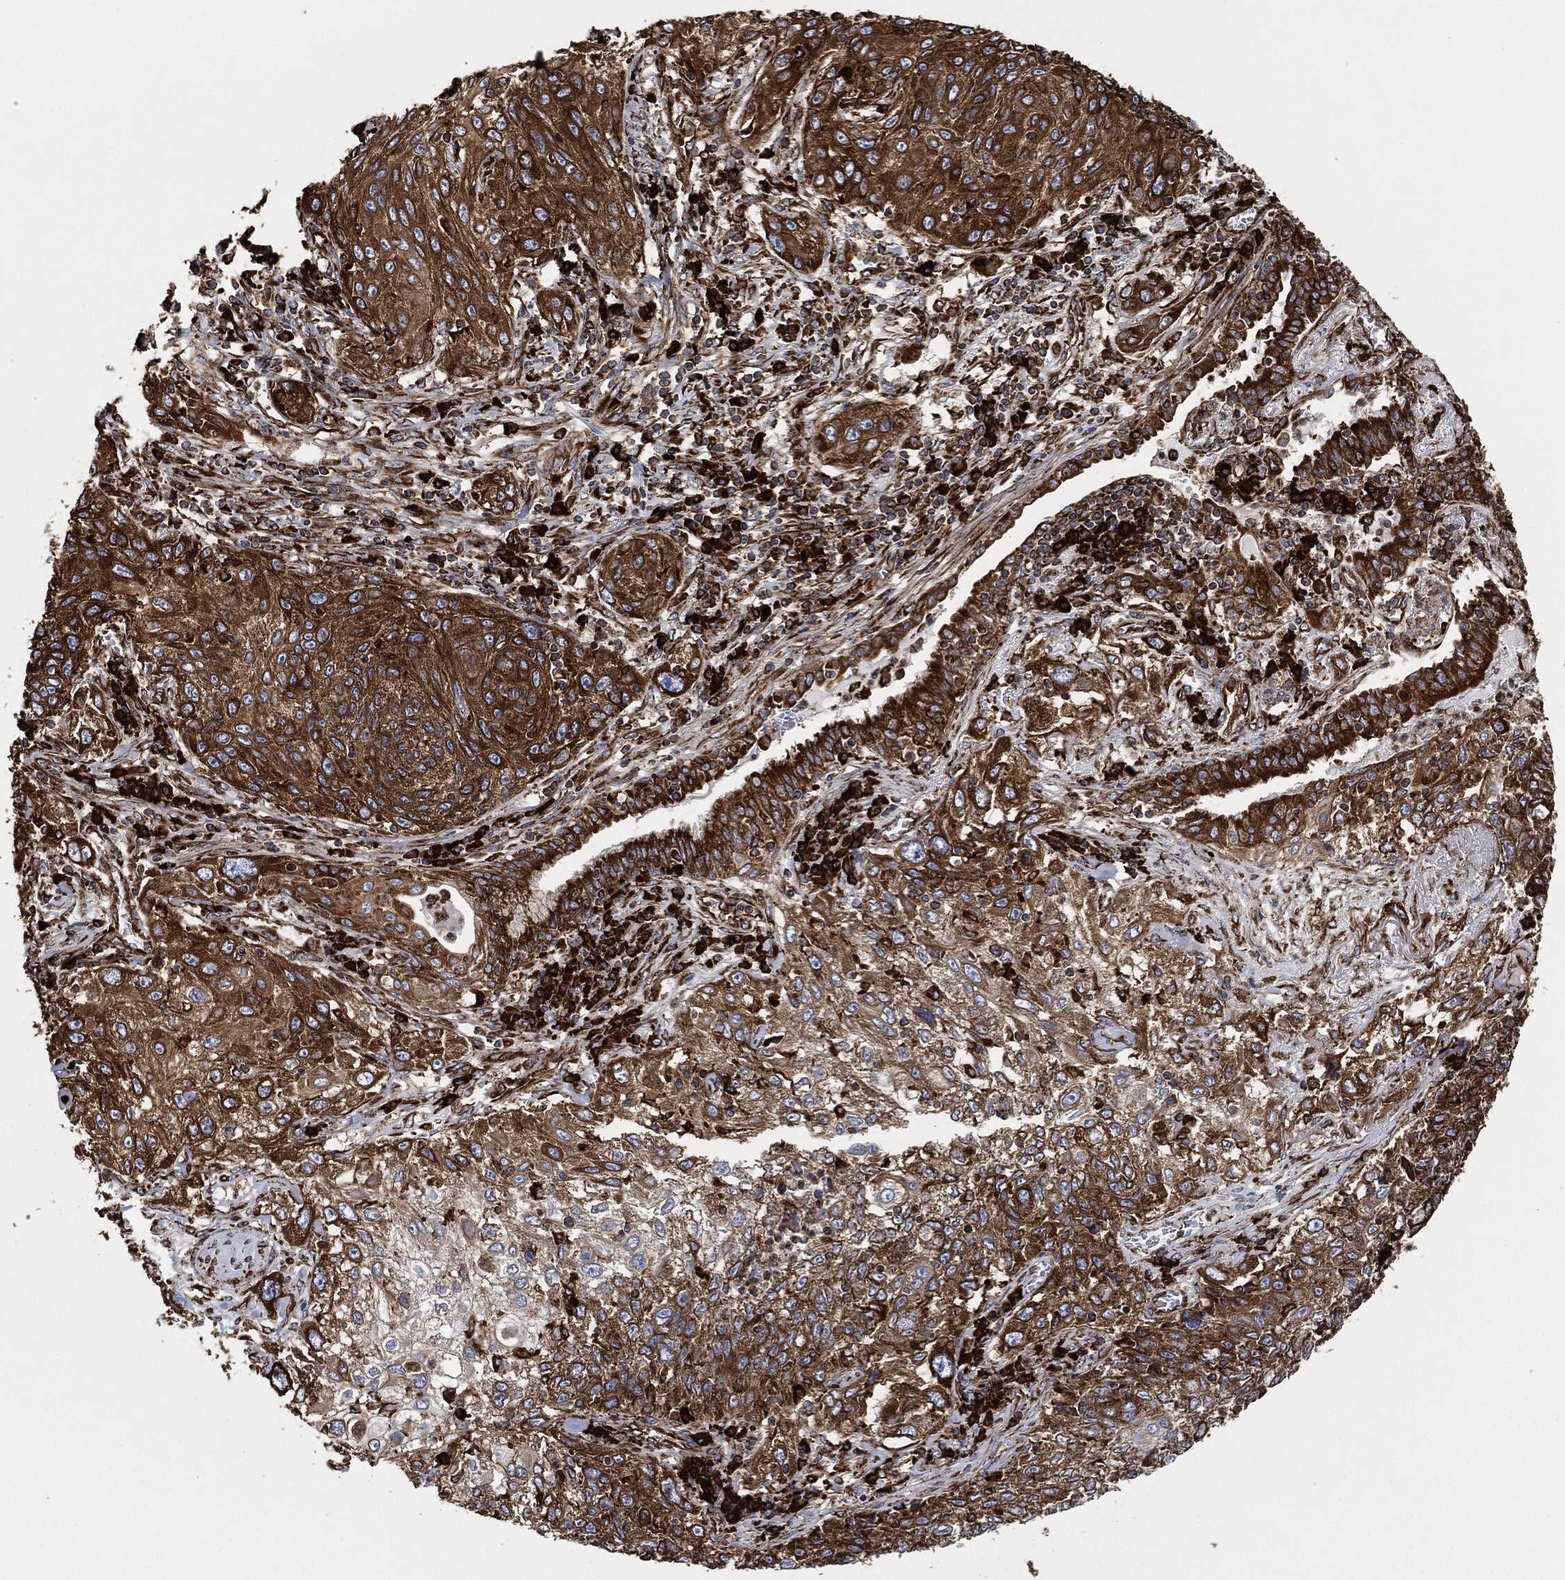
{"staining": {"intensity": "strong", "quantity": ">75%", "location": "cytoplasmic/membranous"}, "tissue": "lung cancer", "cell_type": "Tumor cells", "image_type": "cancer", "snomed": [{"axis": "morphology", "description": "Squamous cell carcinoma, NOS"}, {"axis": "topography", "description": "Lung"}], "caption": "DAB (3,3'-diaminobenzidine) immunohistochemical staining of human lung cancer (squamous cell carcinoma) shows strong cytoplasmic/membranous protein staining in approximately >75% of tumor cells. (brown staining indicates protein expression, while blue staining denotes nuclei).", "gene": "AMFR", "patient": {"sex": "female", "age": 69}}